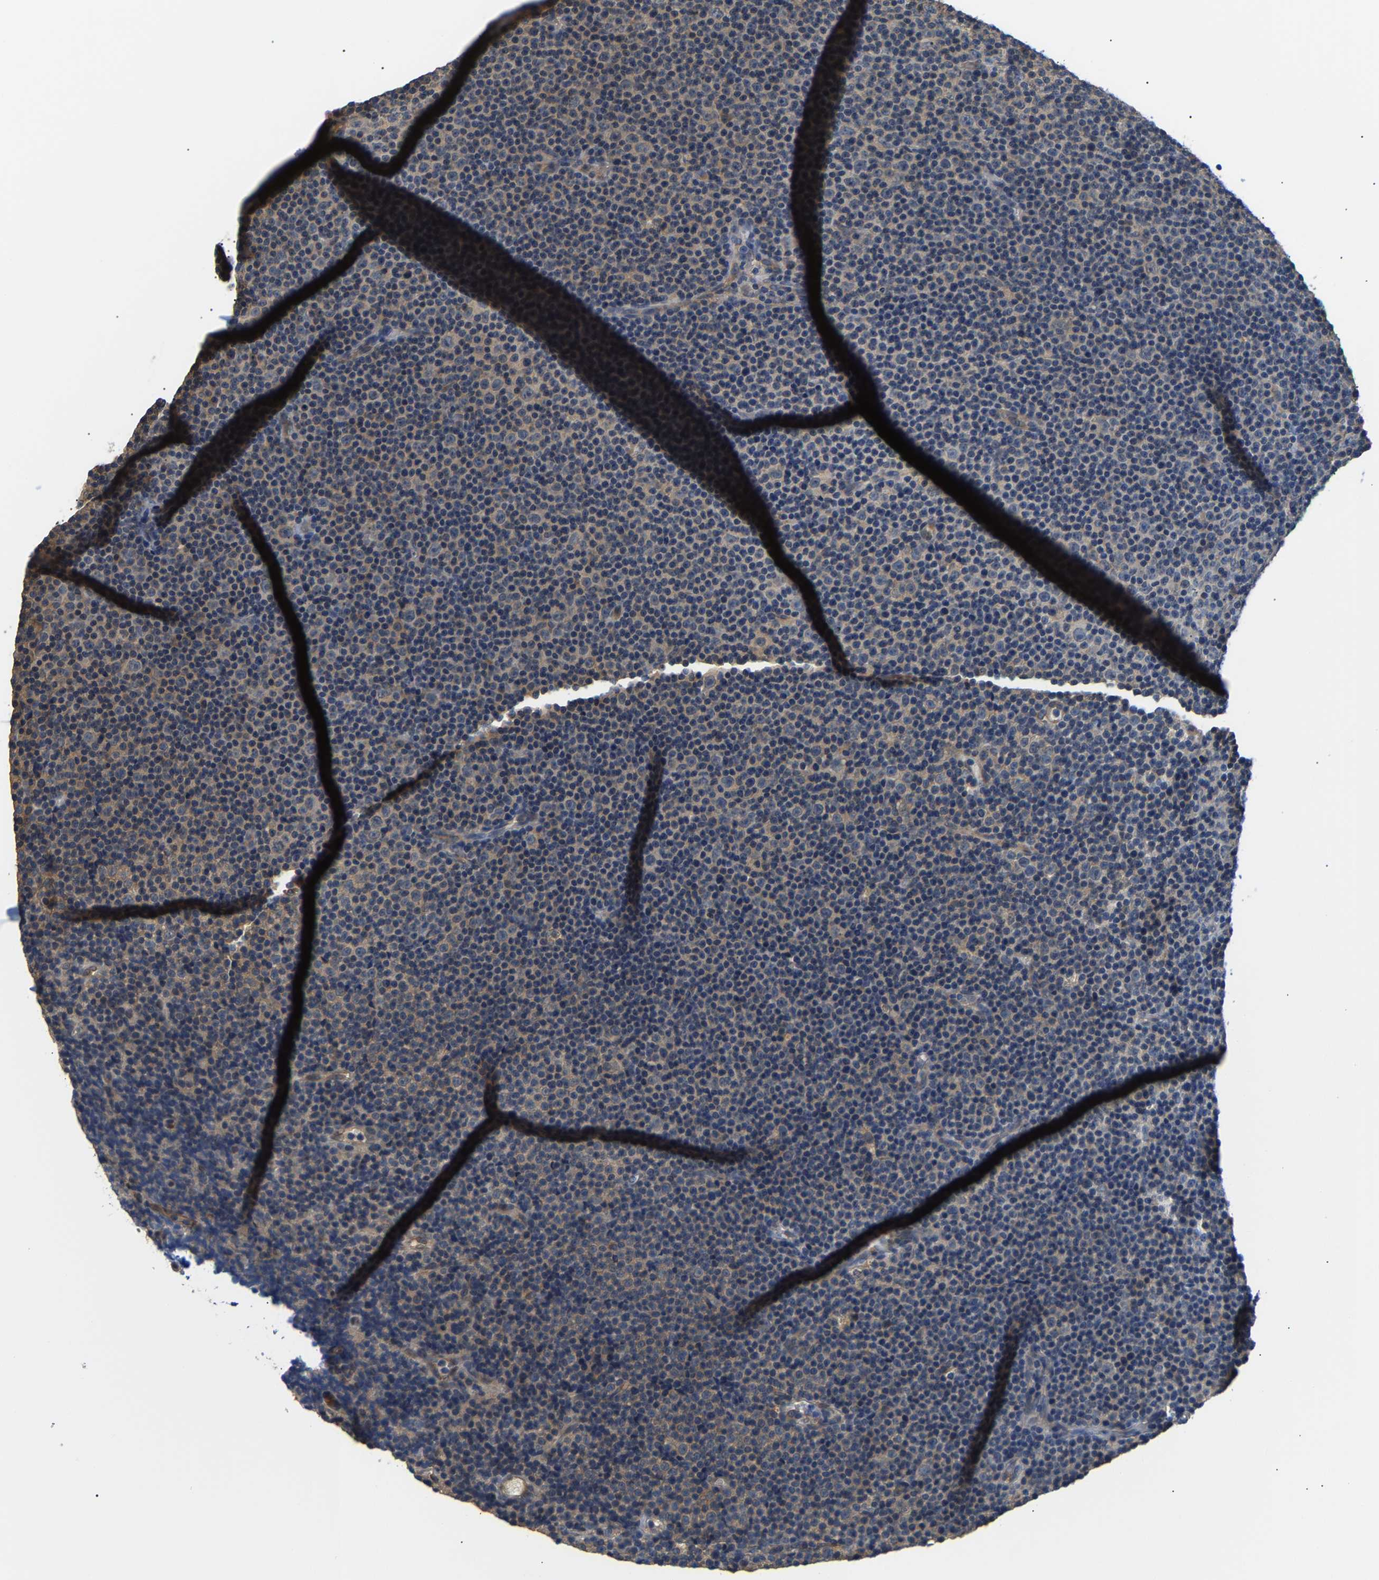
{"staining": {"intensity": "weak", "quantity": "25%-75%", "location": "cytoplasmic/membranous"}, "tissue": "lymphoma", "cell_type": "Tumor cells", "image_type": "cancer", "snomed": [{"axis": "morphology", "description": "Malignant lymphoma, non-Hodgkin's type, Low grade"}, {"axis": "topography", "description": "Lymph node"}], "caption": "High-magnification brightfield microscopy of low-grade malignant lymphoma, non-Hodgkin's type stained with DAB (brown) and counterstained with hematoxylin (blue). tumor cells exhibit weak cytoplasmic/membranous positivity is identified in about25%-75% of cells. The staining was performed using DAB to visualize the protein expression in brown, while the nuclei were stained in blue with hematoxylin (Magnification: 20x).", "gene": "ARHGEF12", "patient": {"sex": "female", "age": 67}}